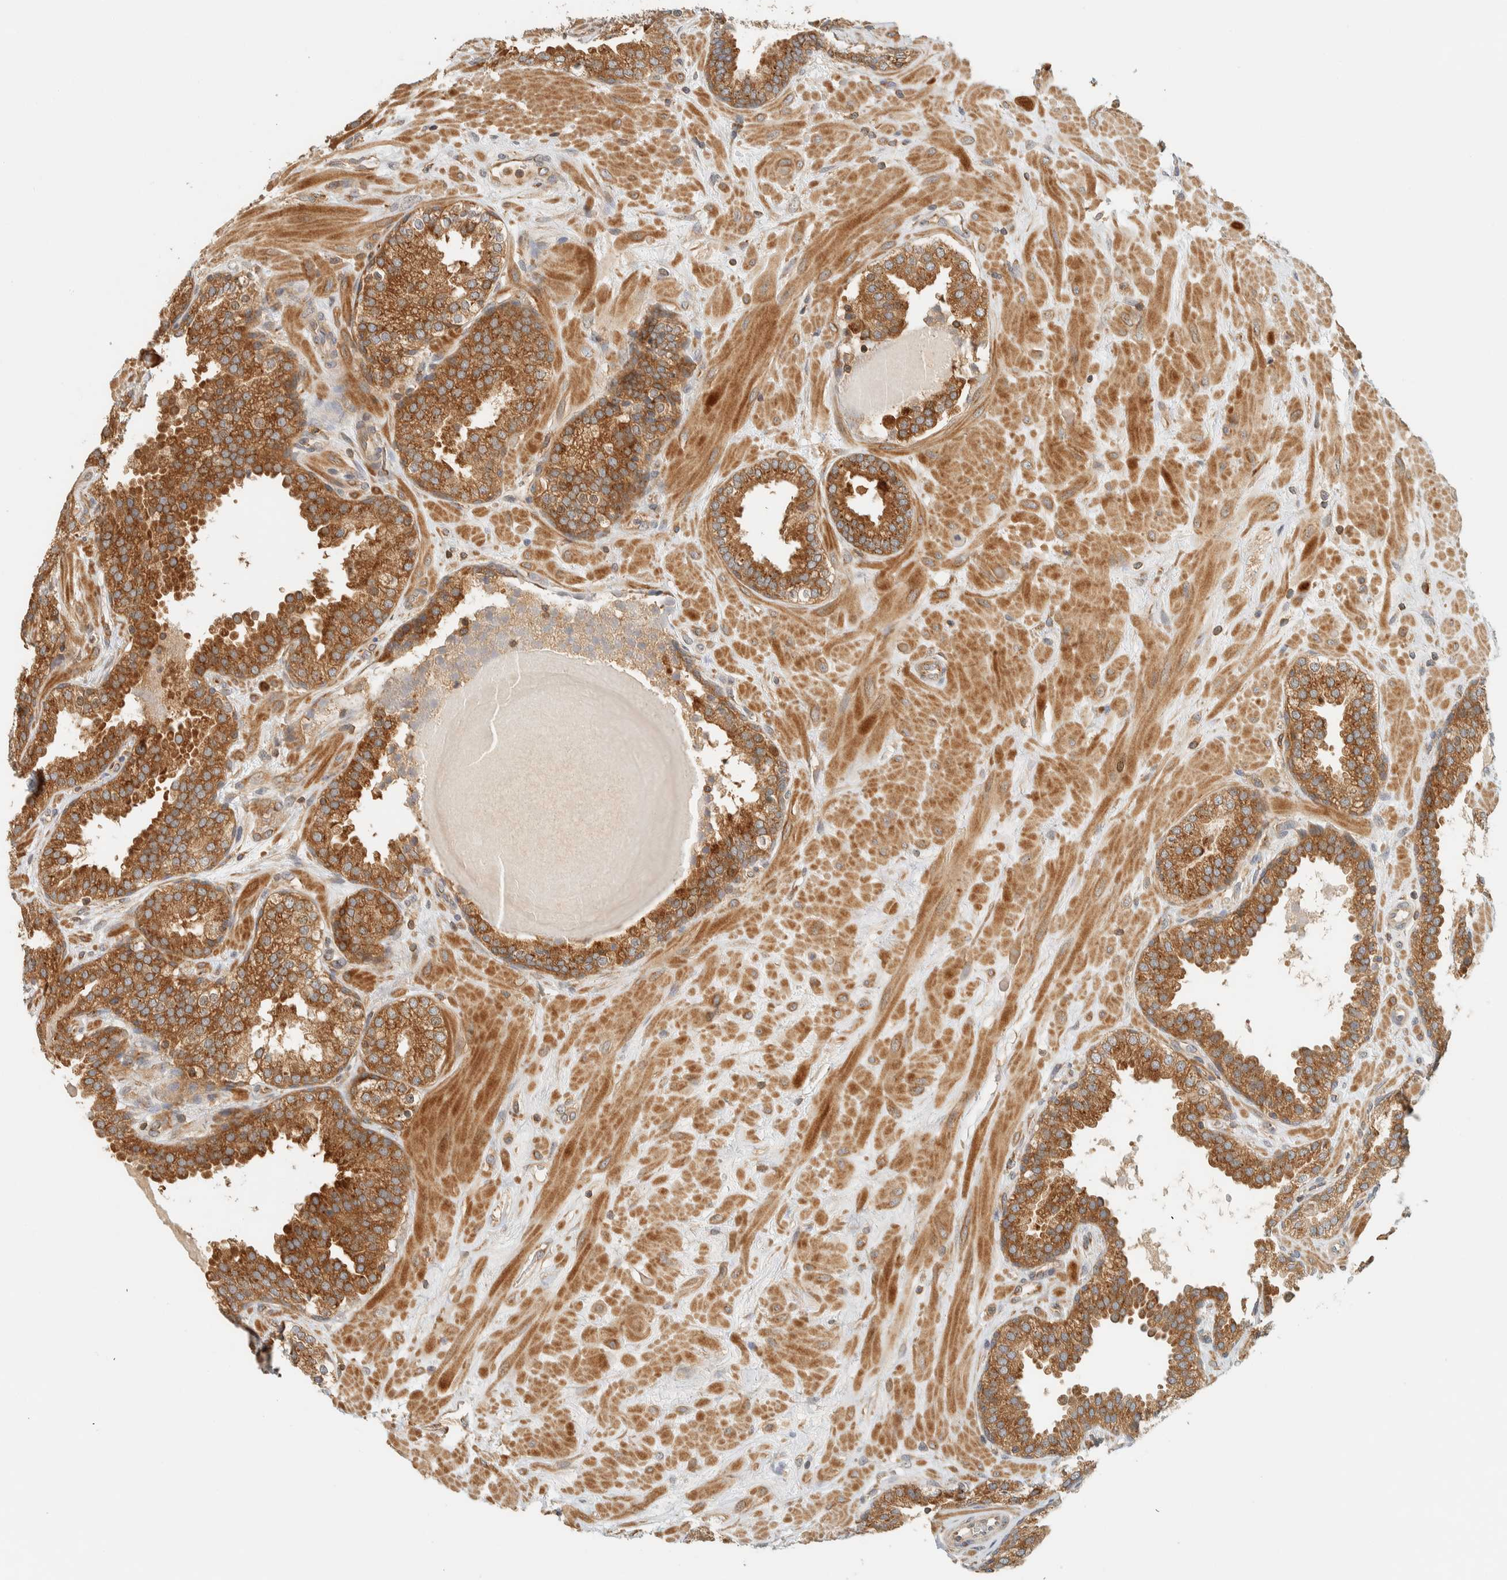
{"staining": {"intensity": "moderate", "quantity": ">75%", "location": "cytoplasmic/membranous"}, "tissue": "prostate", "cell_type": "Glandular cells", "image_type": "normal", "snomed": [{"axis": "morphology", "description": "Normal tissue, NOS"}, {"axis": "topography", "description": "Prostate"}], "caption": "This is an image of immunohistochemistry (IHC) staining of normal prostate, which shows moderate staining in the cytoplasmic/membranous of glandular cells.", "gene": "ARFGEF1", "patient": {"sex": "male", "age": 51}}